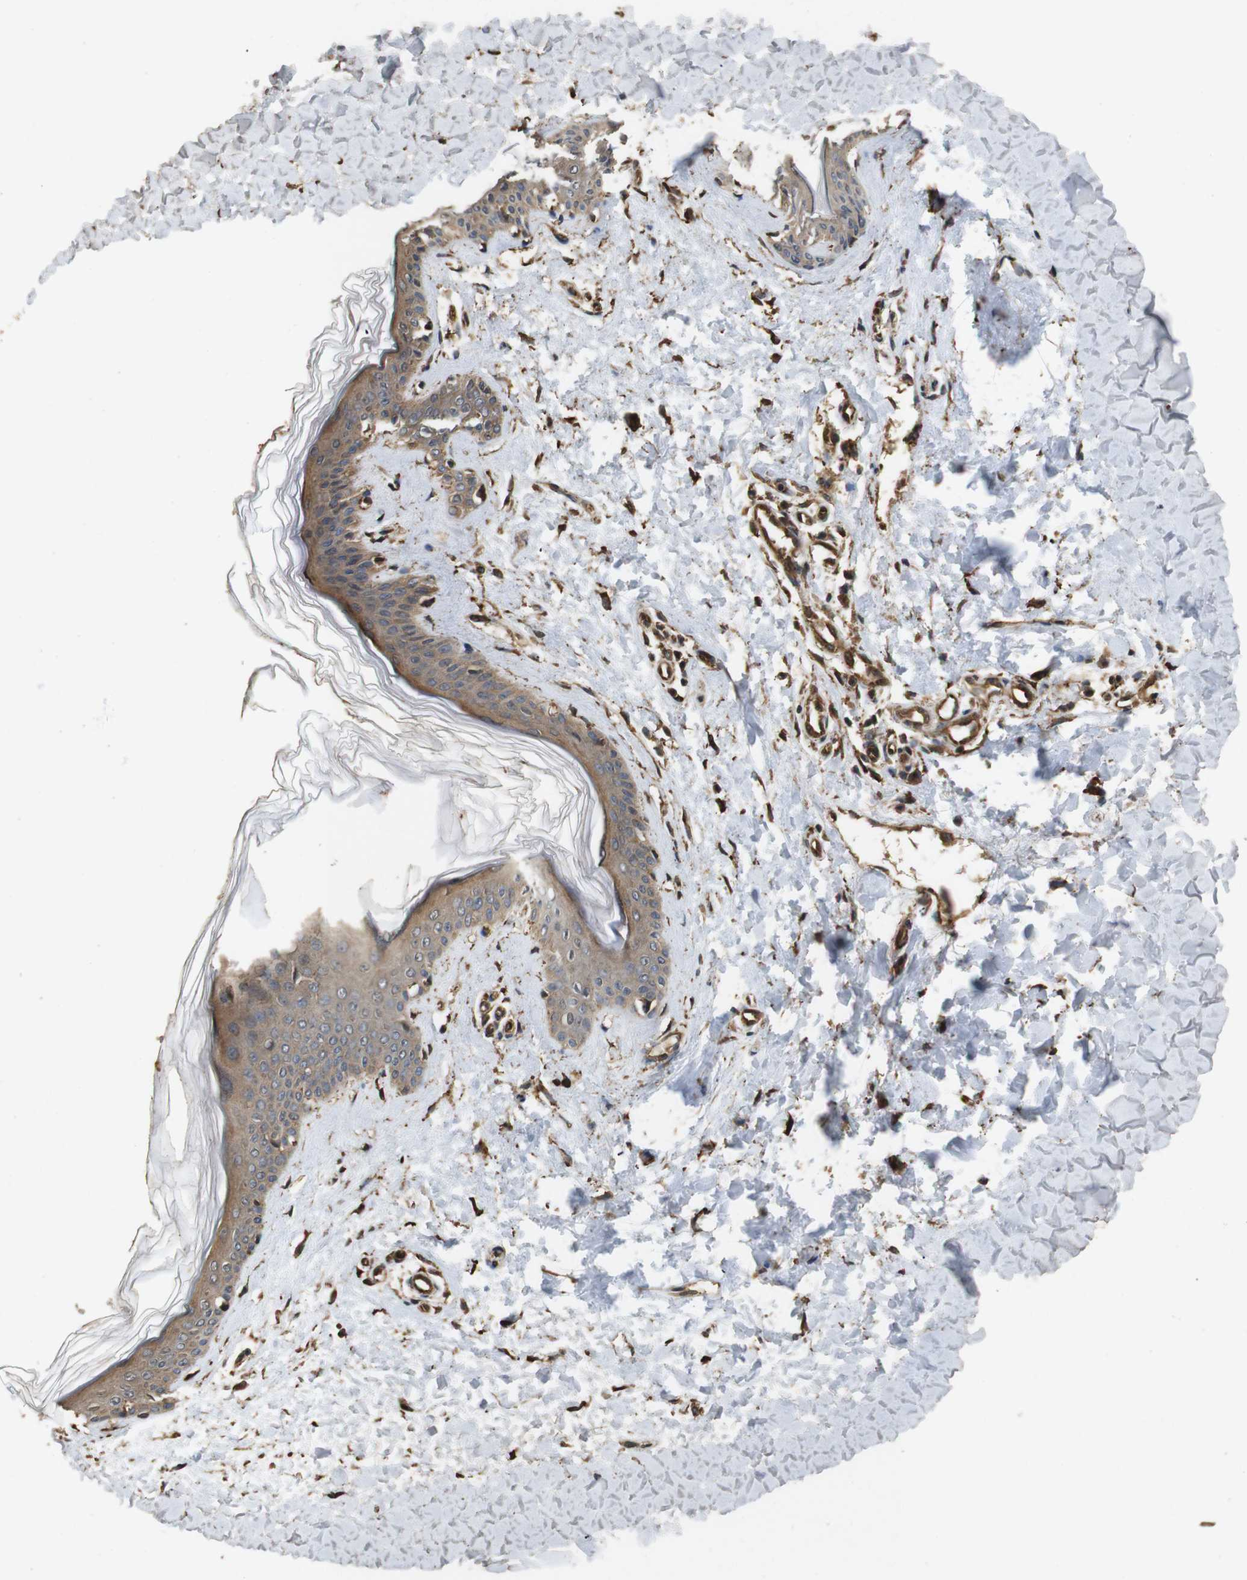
{"staining": {"intensity": "weak", "quantity": "25%-75%", "location": "cytoplasmic/membranous"}, "tissue": "skin", "cell_type": "Fibroblasts", "image_type": "normal", "snomed": [{"axis": "morphology", "description": "Normal tissue, NOS"}, {"axis": "topography", "description": "Skin"}], "caption": "Skin was stained to show a protein in brown. There is low levels of weak cytoplasmic/membranous positivity in about 25%-75% of fibroblasts.", "gene": "CNPY4", "patient": {"sex": "female", "age": 41}}